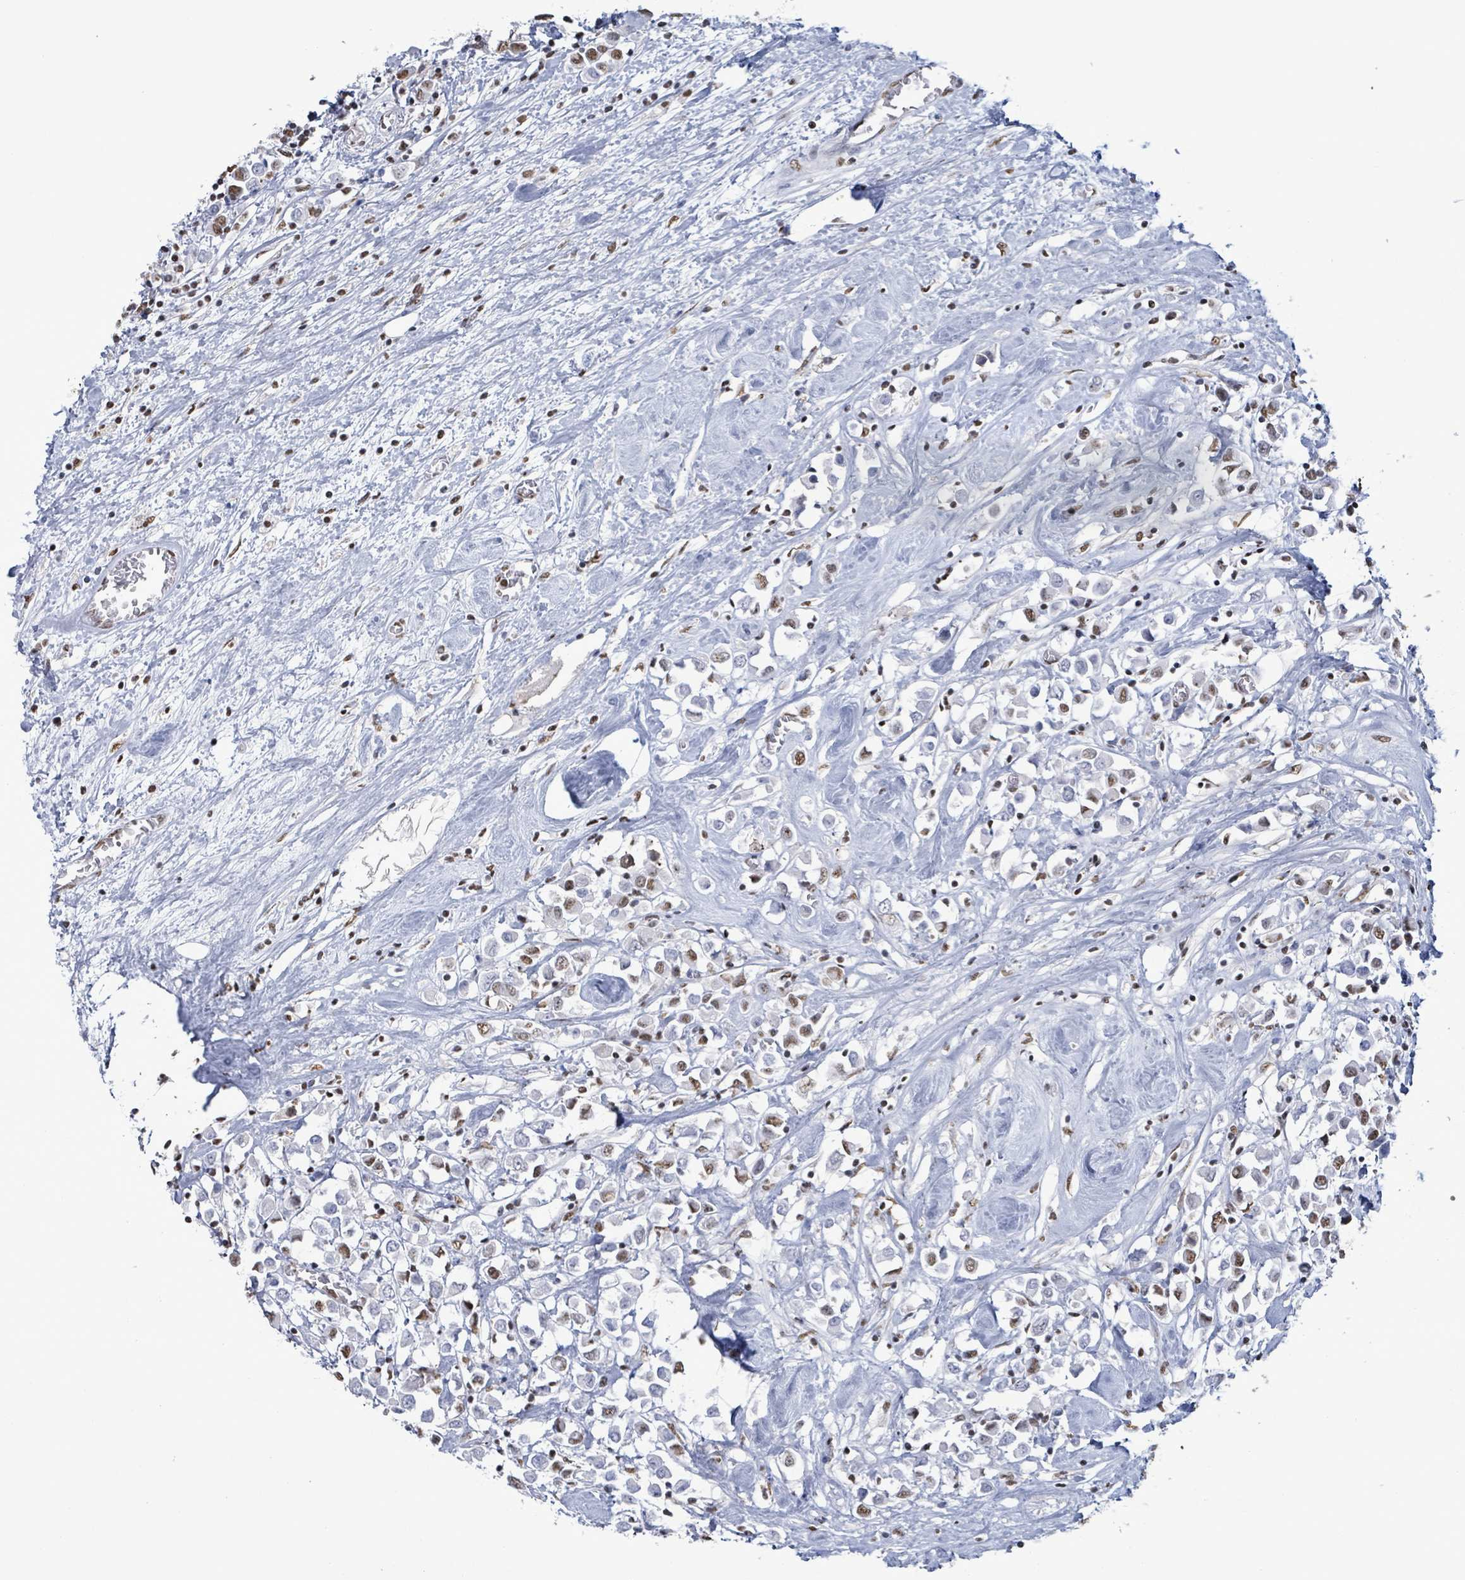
{"staining": {"intensity": "moderate", "quantity": "<25%", "location": "nuclear"}, "tissue": "breast cancer", "cell_type": "Tumor cells", "image_type": "cancer", "snomed": [{"axis": "morphology", "description": "Duct carcinoma"}, {"axis": "topography", "description": "Breast"}], "caption": "Protein expression analysis of human breast cancer reveals moderate nuclear staining in approximately <25% of tumor cells.", "gene": "SAMD14", "patient": {"sex": "female", "age": 61}}